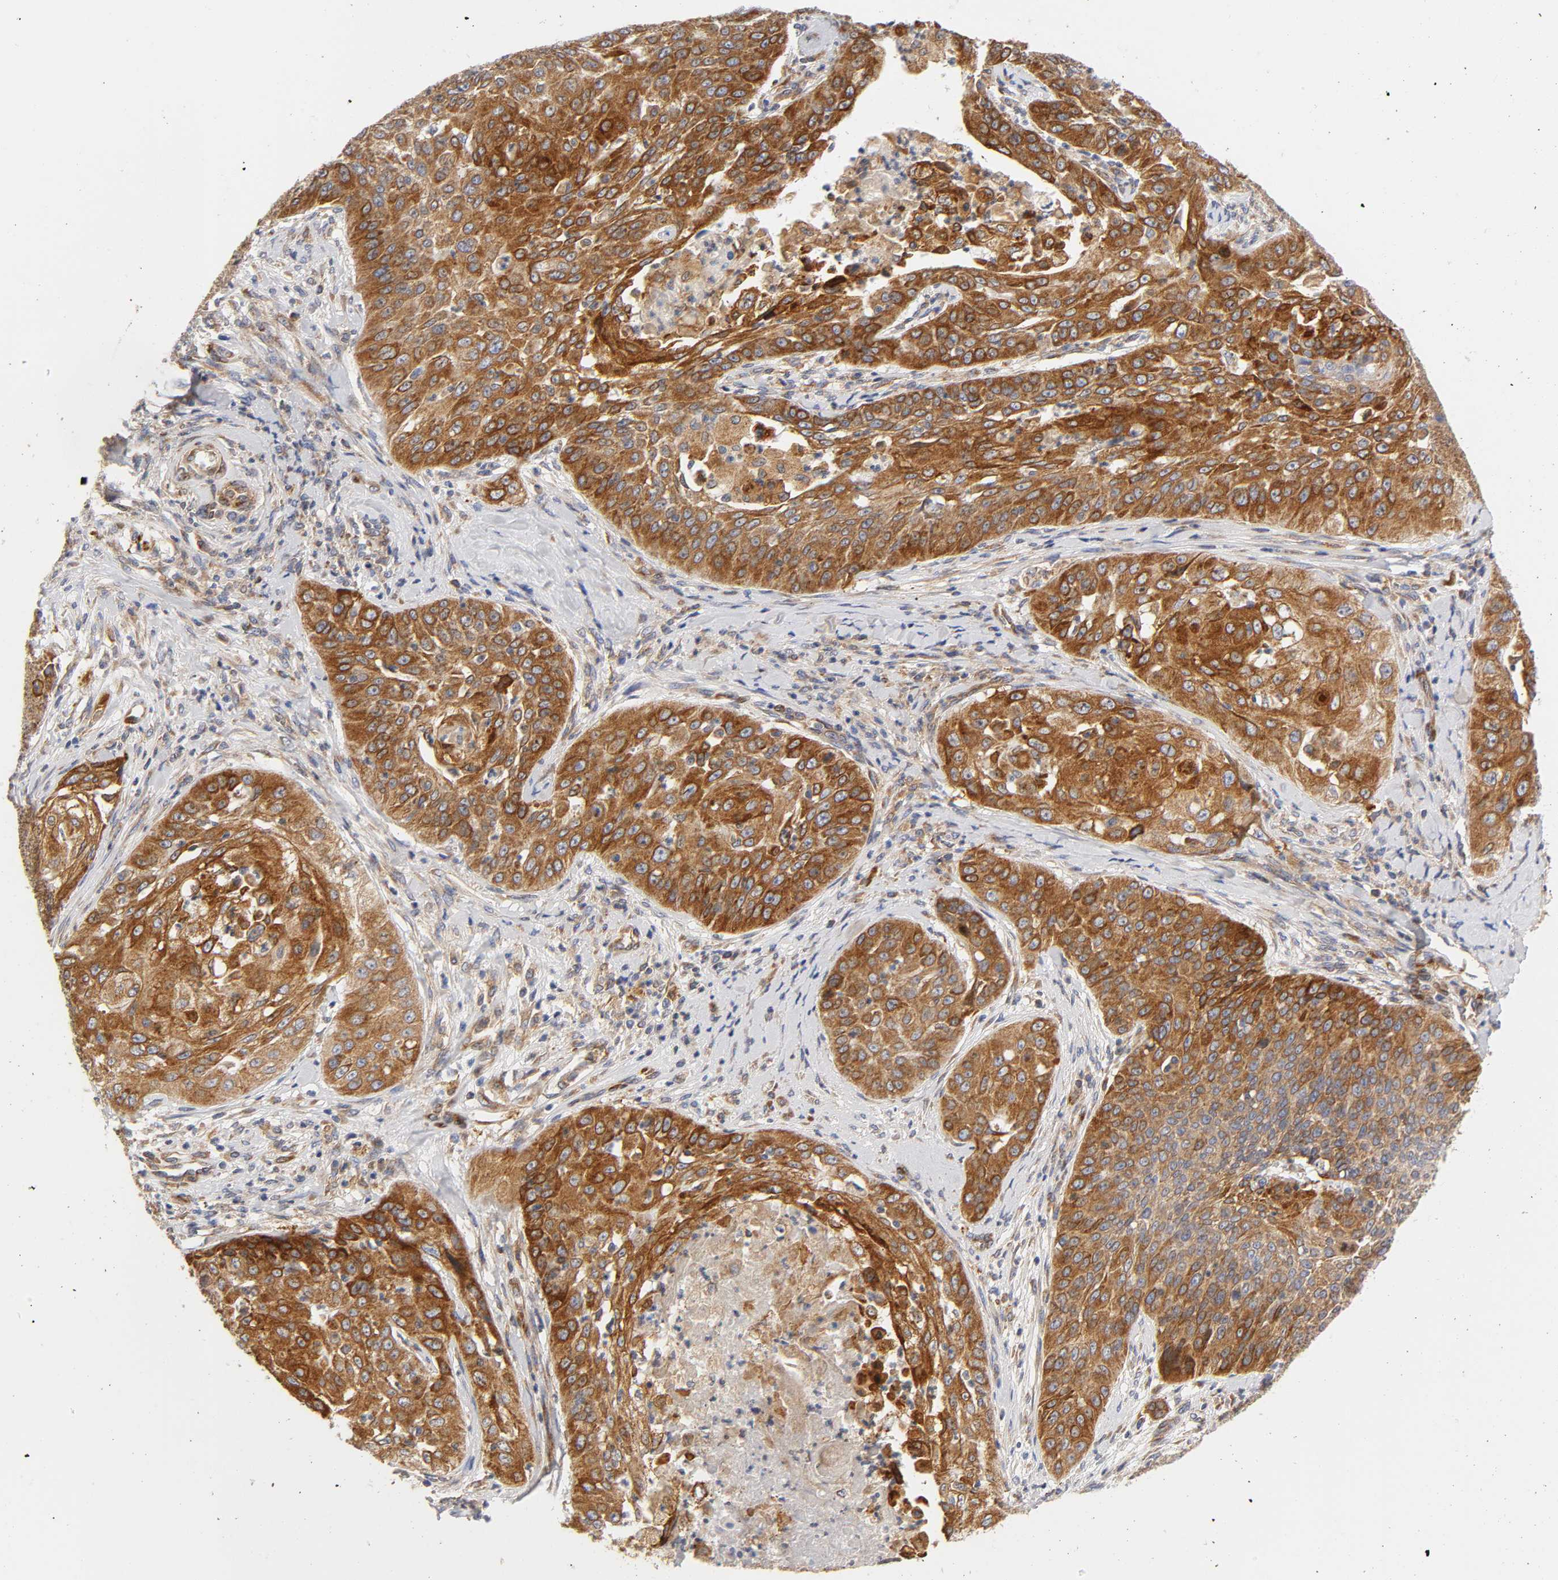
{"staining": {"intensity": "strong", "quantity": ">75%", "location": "cytoplasmic/membranous"}, "tissue": "cervical cancer", "cell_type": "Tumor cells", "image_type": "cancer", "snomed": [{"axis": "morphology", "description": "Squamous cell carcinoma, NOS"}, {"axis": "topography", "description": "Cervix"}], "caption": "The immunohistochemical stain labels strong cytoplasmic/membranous positivity in tumor cells of cervical cancer (squamous cell carcinoma) tissue.", "gene": "POR", "patient": {"sex": "female", "age": 64}}